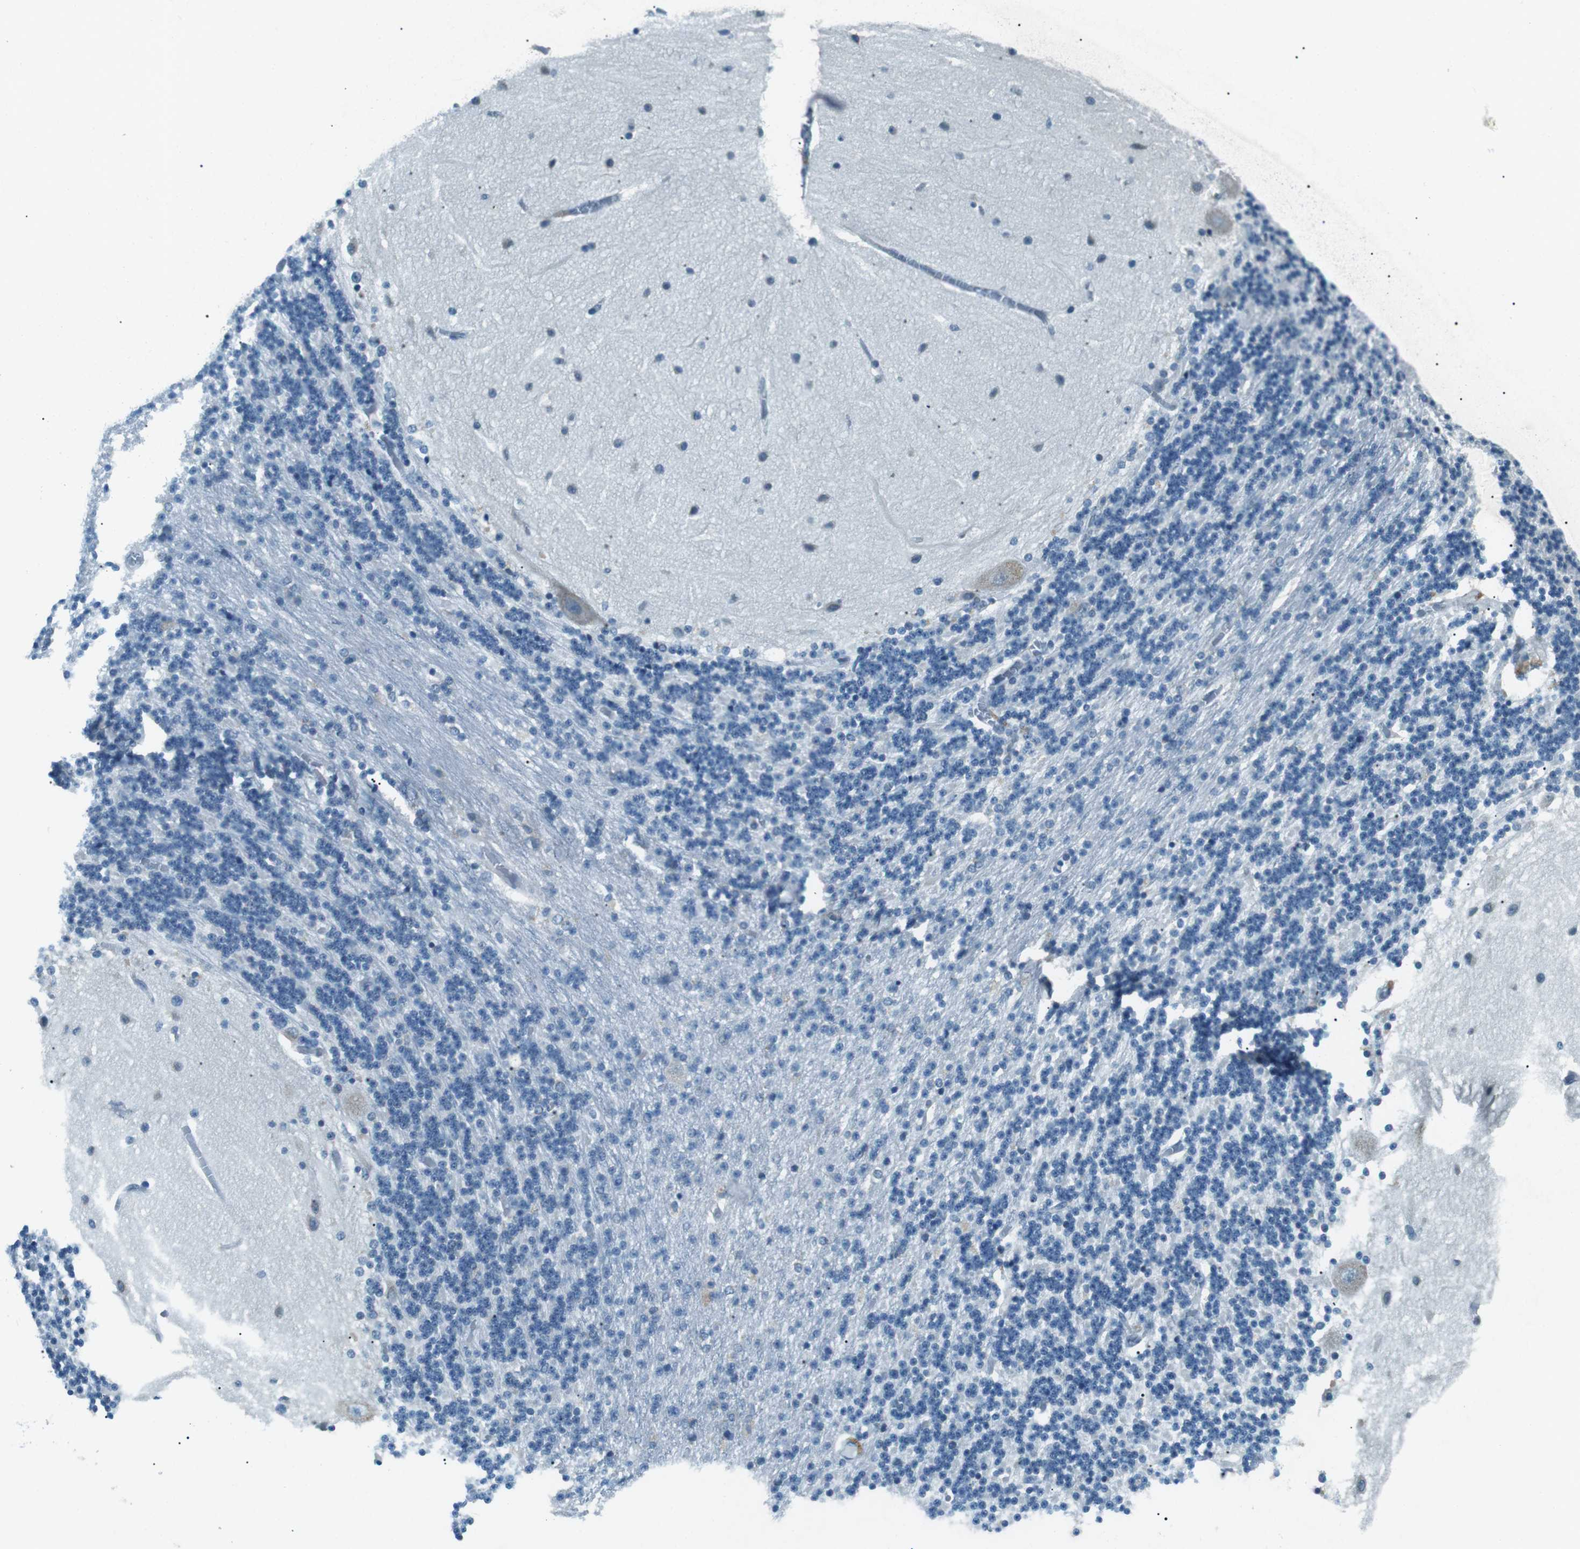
{"staining": {"intensity": "negative", "quantity": "none", "location": "none"}, "tissue": "cerebellum", "cell_type": "Cells in granular layer", "image_type": "normal", "snomed": [{"axis": "morphology", "description": "Normal tissue, NOS"}, {"axis": "topography", "description": "Cerebellum"}], "caption": "Immunohistochemistry image of unremarkable cerebellum: cerebellum stained with DAB (3,3'-diaminobenzidine) exhibits no significant protein expression in cells in granular layer. The staining was performed using DAB to visualize the protein expression in brown, while the nuclei were stained in blue with hematoxylin (Magnification: 20x).", "gene": "ENSG00000289724", "patient": {"sex": "female", "age": 54}}